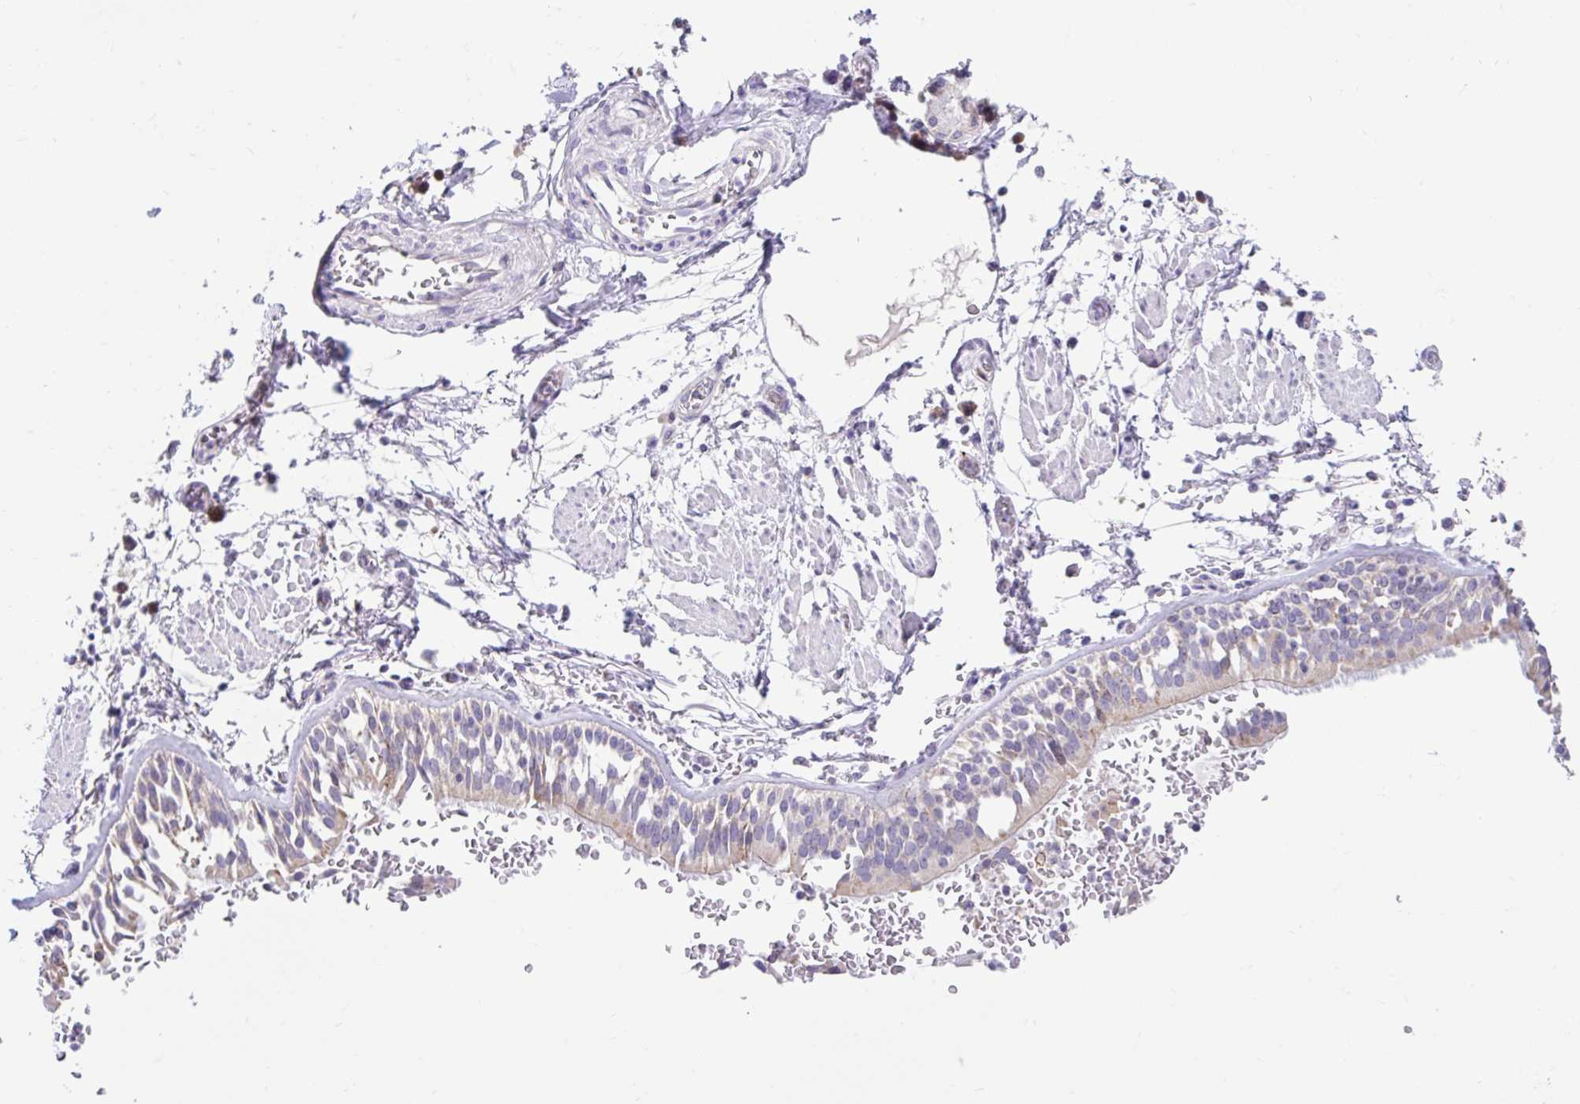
{"staining": {"intensity": "negative", "quantity": "none", "location": "none"}, "tissue": "adipose tissue", "cell_type": "Adipocytes", "image_type": "normal", "snomed": [{"axis": "morphology", "description": "Normal tissue, NOS"}, {"axis": "morphology", "description": "Degeneration, NOS"}, {"axis": "topography", "description": "Cartilage tissue"}, {"axis": "topography", "description": "Lung"}], "caption": "The histopathology image shows no significant staining in adipocytes of adipose tissue.", "gene": "NT5C1B", "patient": {"sex": "female", "age": 61}}